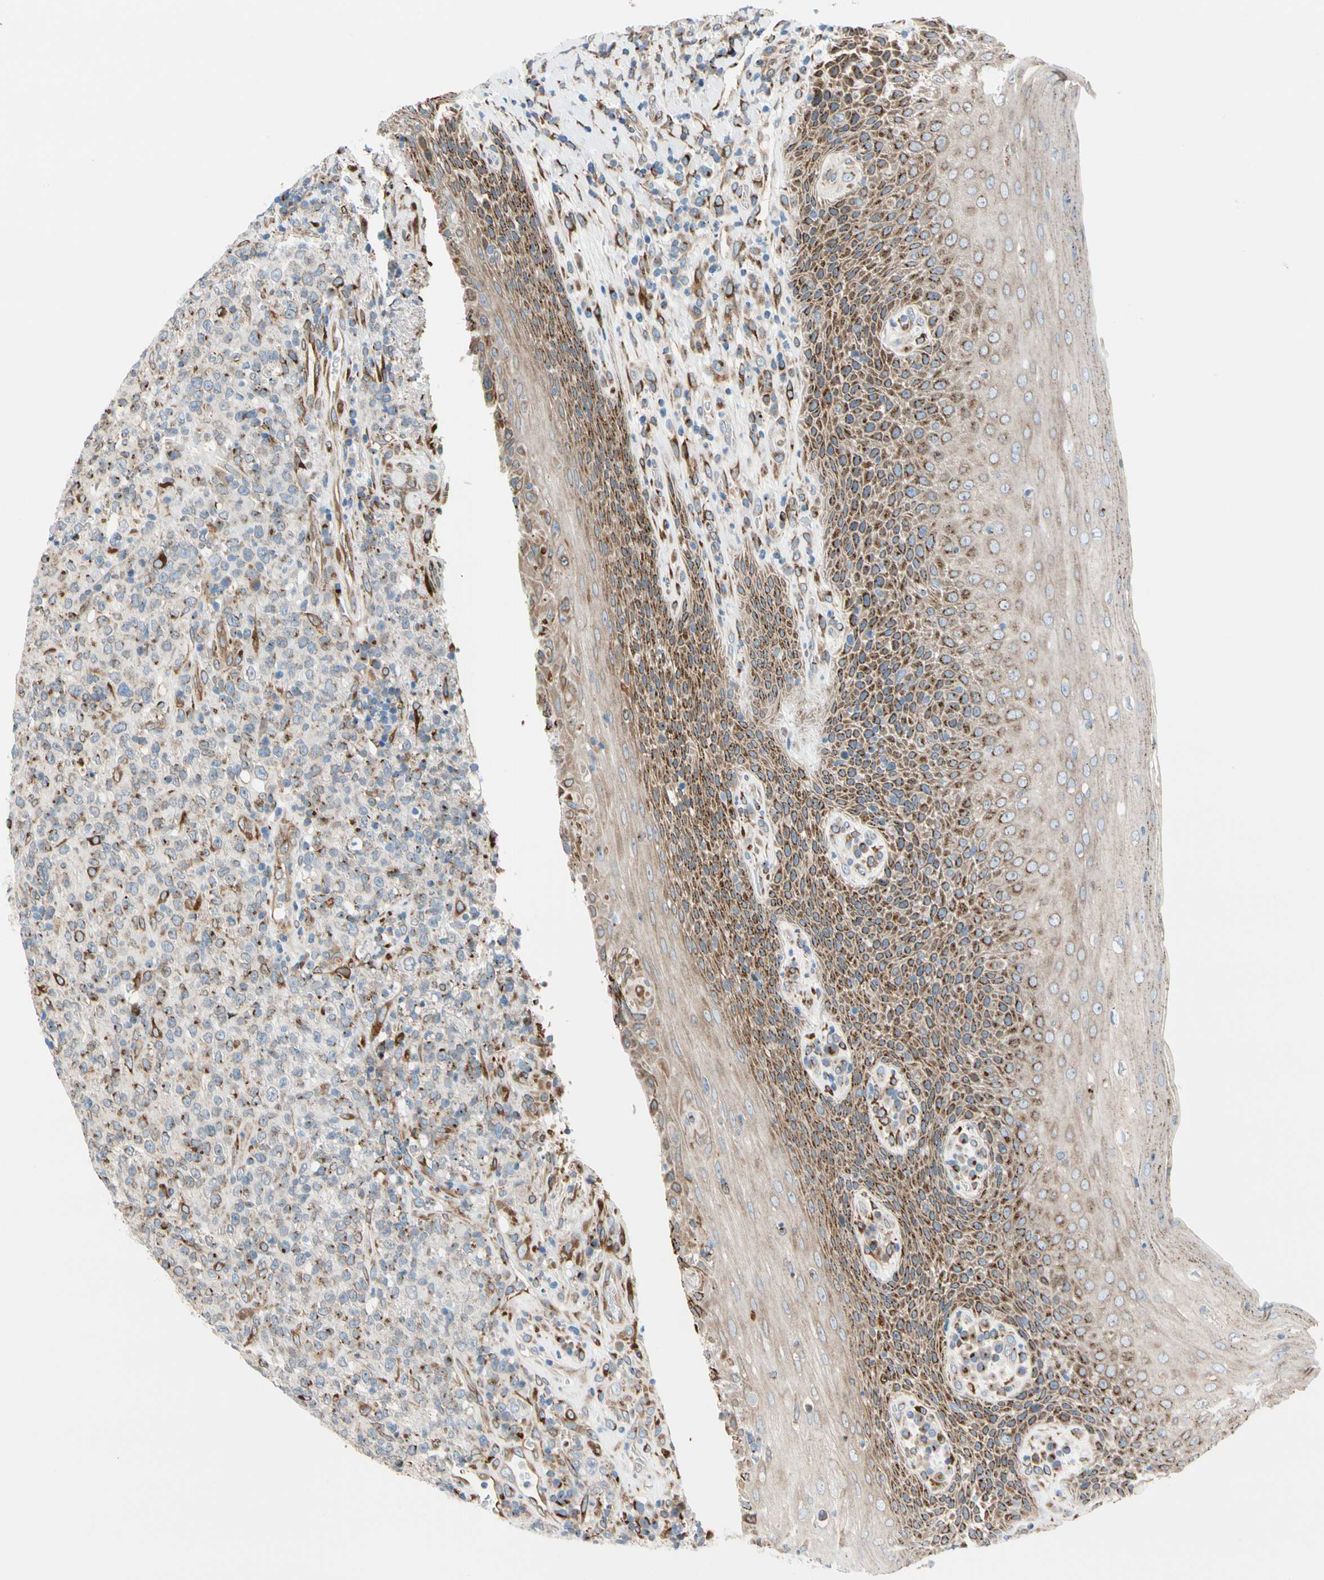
{"staining": {"intensity": "moderate", "quantity": "<25%", "location": "cytoplasmic/membranous"}, "tissue": "lymphoma", "cell_type": "Tumor cells", "image_type": "cancer", "snomed": [{"axis": "morphology", "description": "Malignant lymphoma, non-Hodgkin's type, High grade"}, {"axis": "topography", "description": "Tonsil"}], "caption": "Tumor cells exhibit moderate cytoplasmic/membranous expression in approximately <25% of cells in lymphoma.", "gene": "NUCB1", "patient": {"sex": "female", "age": 36}}